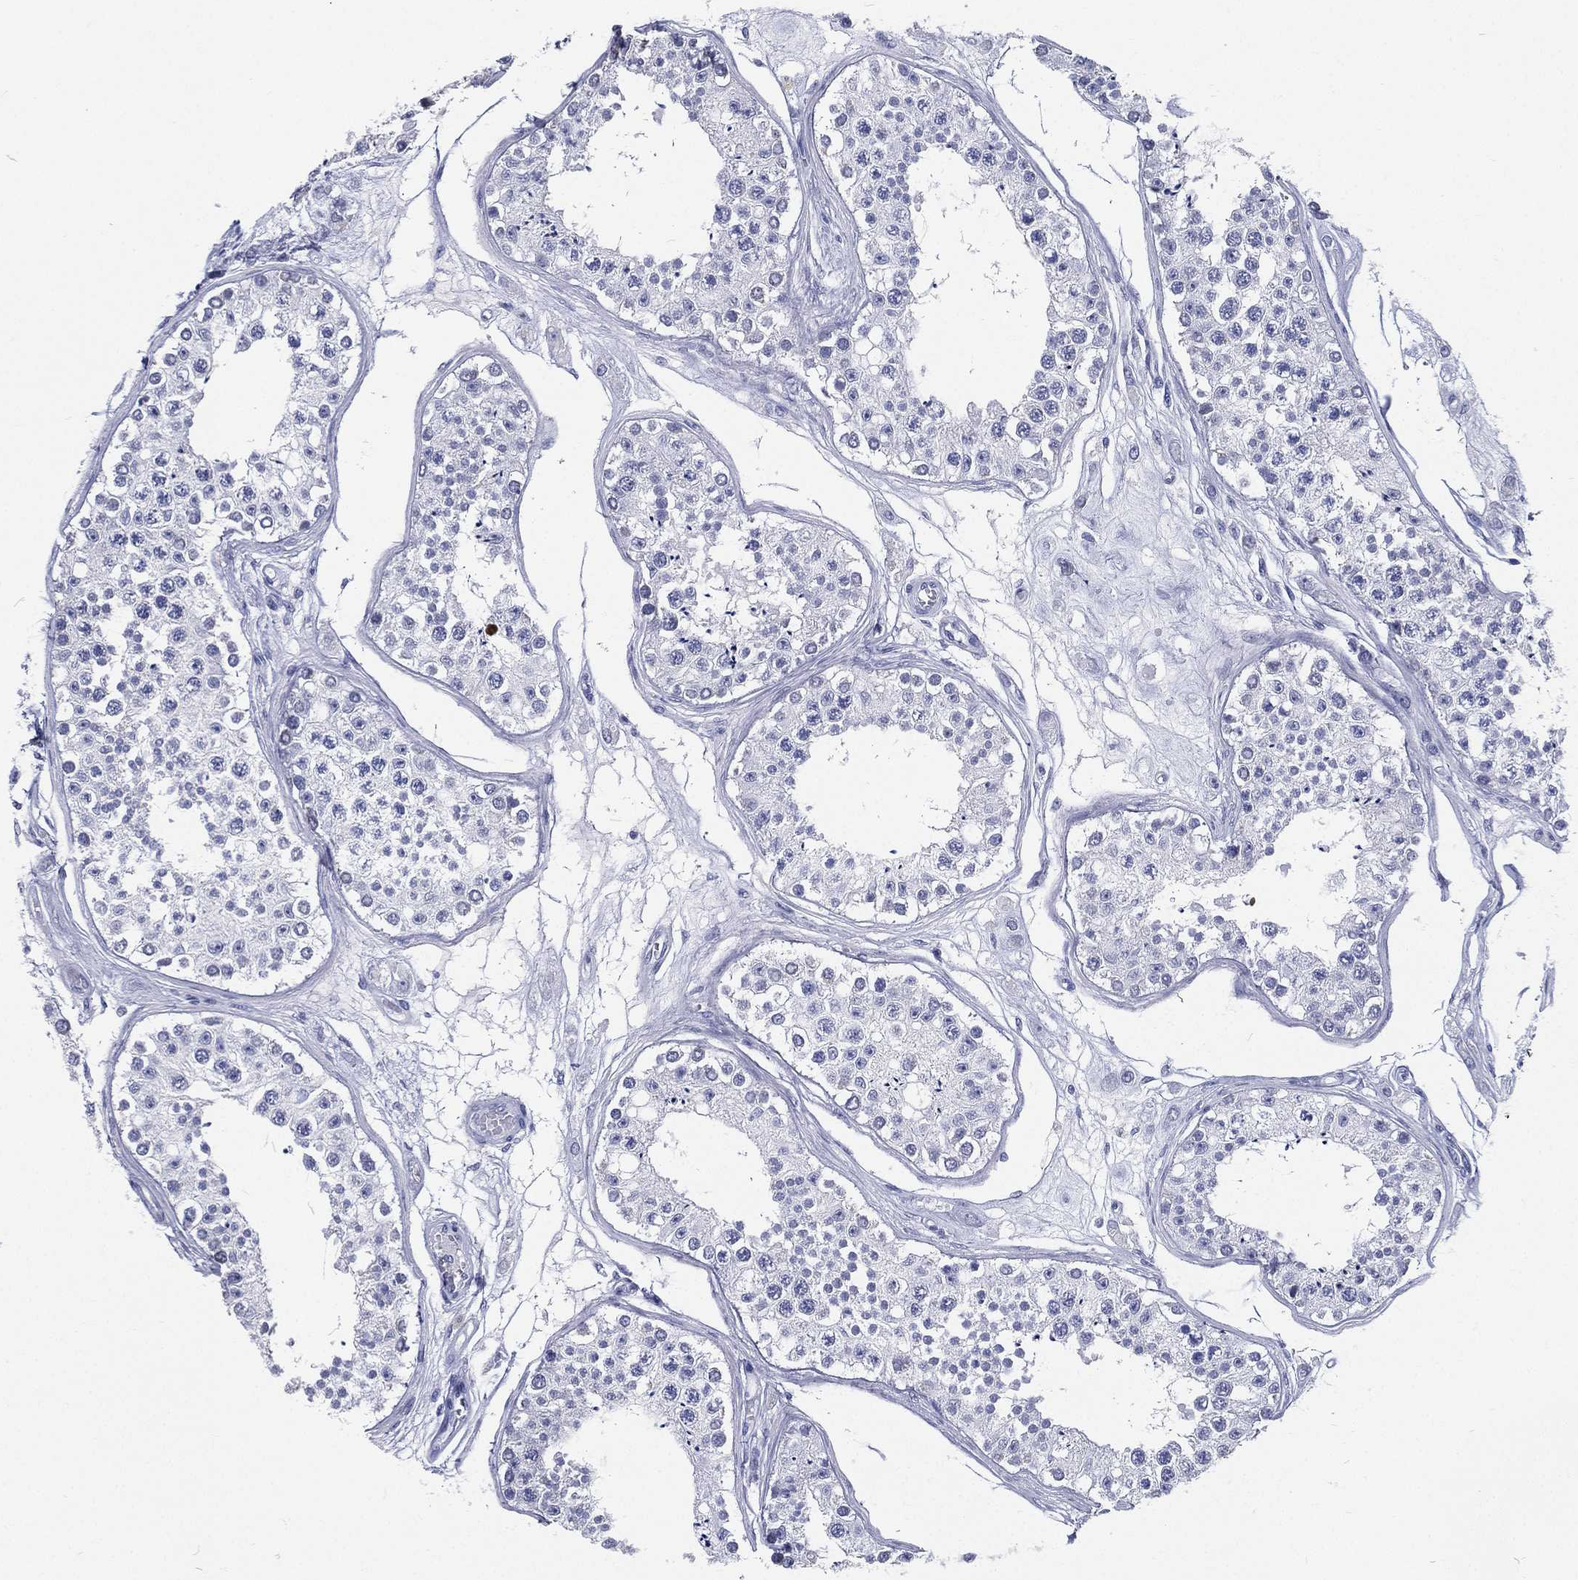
{"staining": {"intensity": "negative", "quantity": "none", "location": "none"}, "tissue": "testis", "cell_type": "Cells in seminiferous ducts", "image_type": "normal", "snomed": [{"axis": "morphology", "description": "Normal tissue, NOS"}, {"axis": "topography", "description": "Testis"}], "caption": "IHC histopathology image of normal testis: human testis stained with DAB displays no significant protein positivity in cells in seminiferous ducts. Brightfield microscopy of immunohistochemistry stained with DAB (3,3'-diaminobenzidine) (brown) and hematoxylin (blue), captured at high magnification.", "gene": "RSPH4A", "patient": {"sex": "male", "age": 25}}